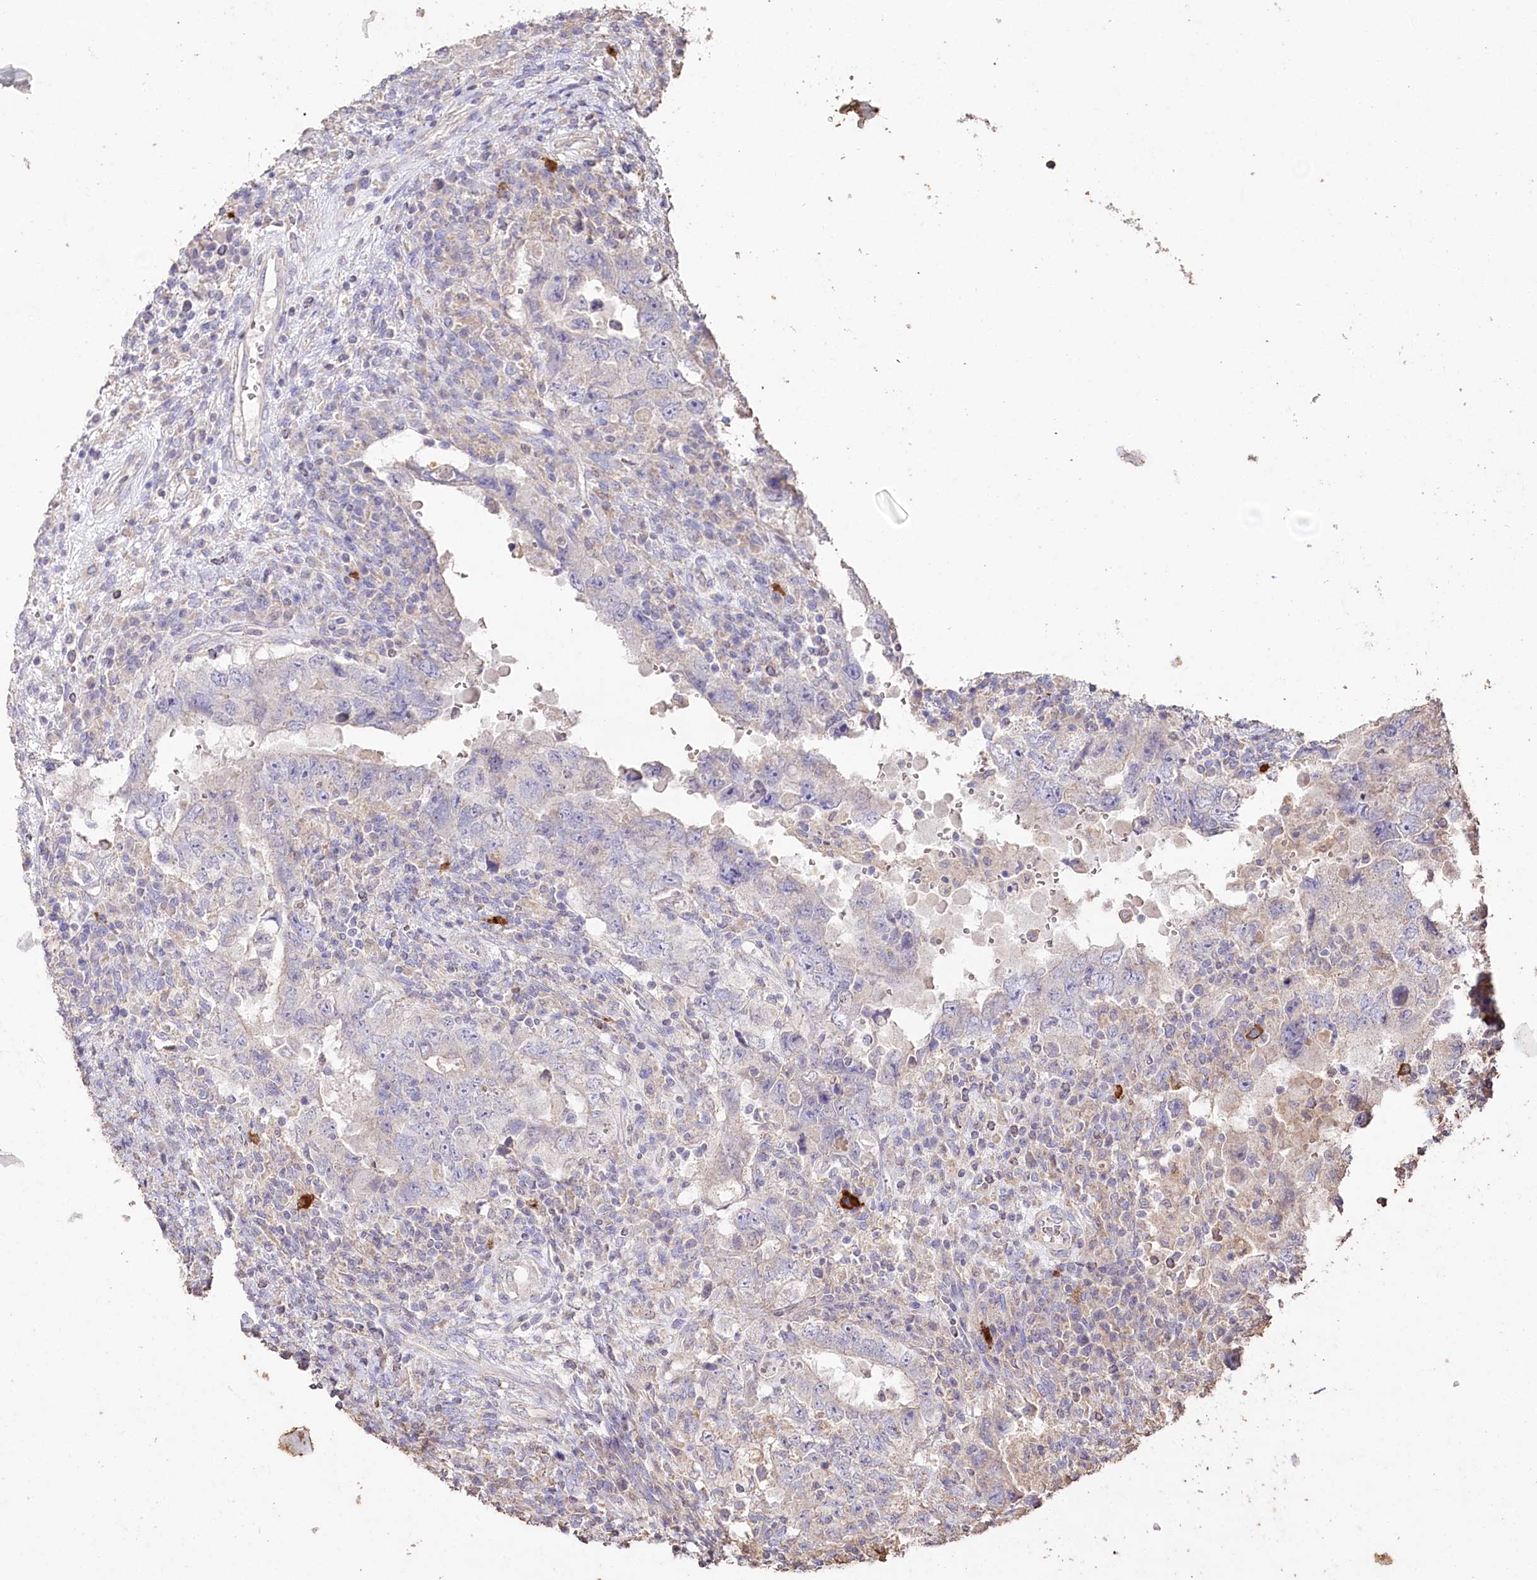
{"staining": {"intensity": "negative", "quantity": "none", "location": "none"}, "tissue": "testis cancer", "cell_type": "Tumor cells", "image_type": "cancer", "snomed": [{"axis": "morphology", "description": "Carcinoma, Embryonal, NOS"}, {"axis": "topography", "description": "Testis"}], "caption": "Immunohistochemical staining of testis embryonal carcinoma shows no significant expression in tumor cells.", "gene": "IREB2", "patient": {"sex": "male", "age": 26}}